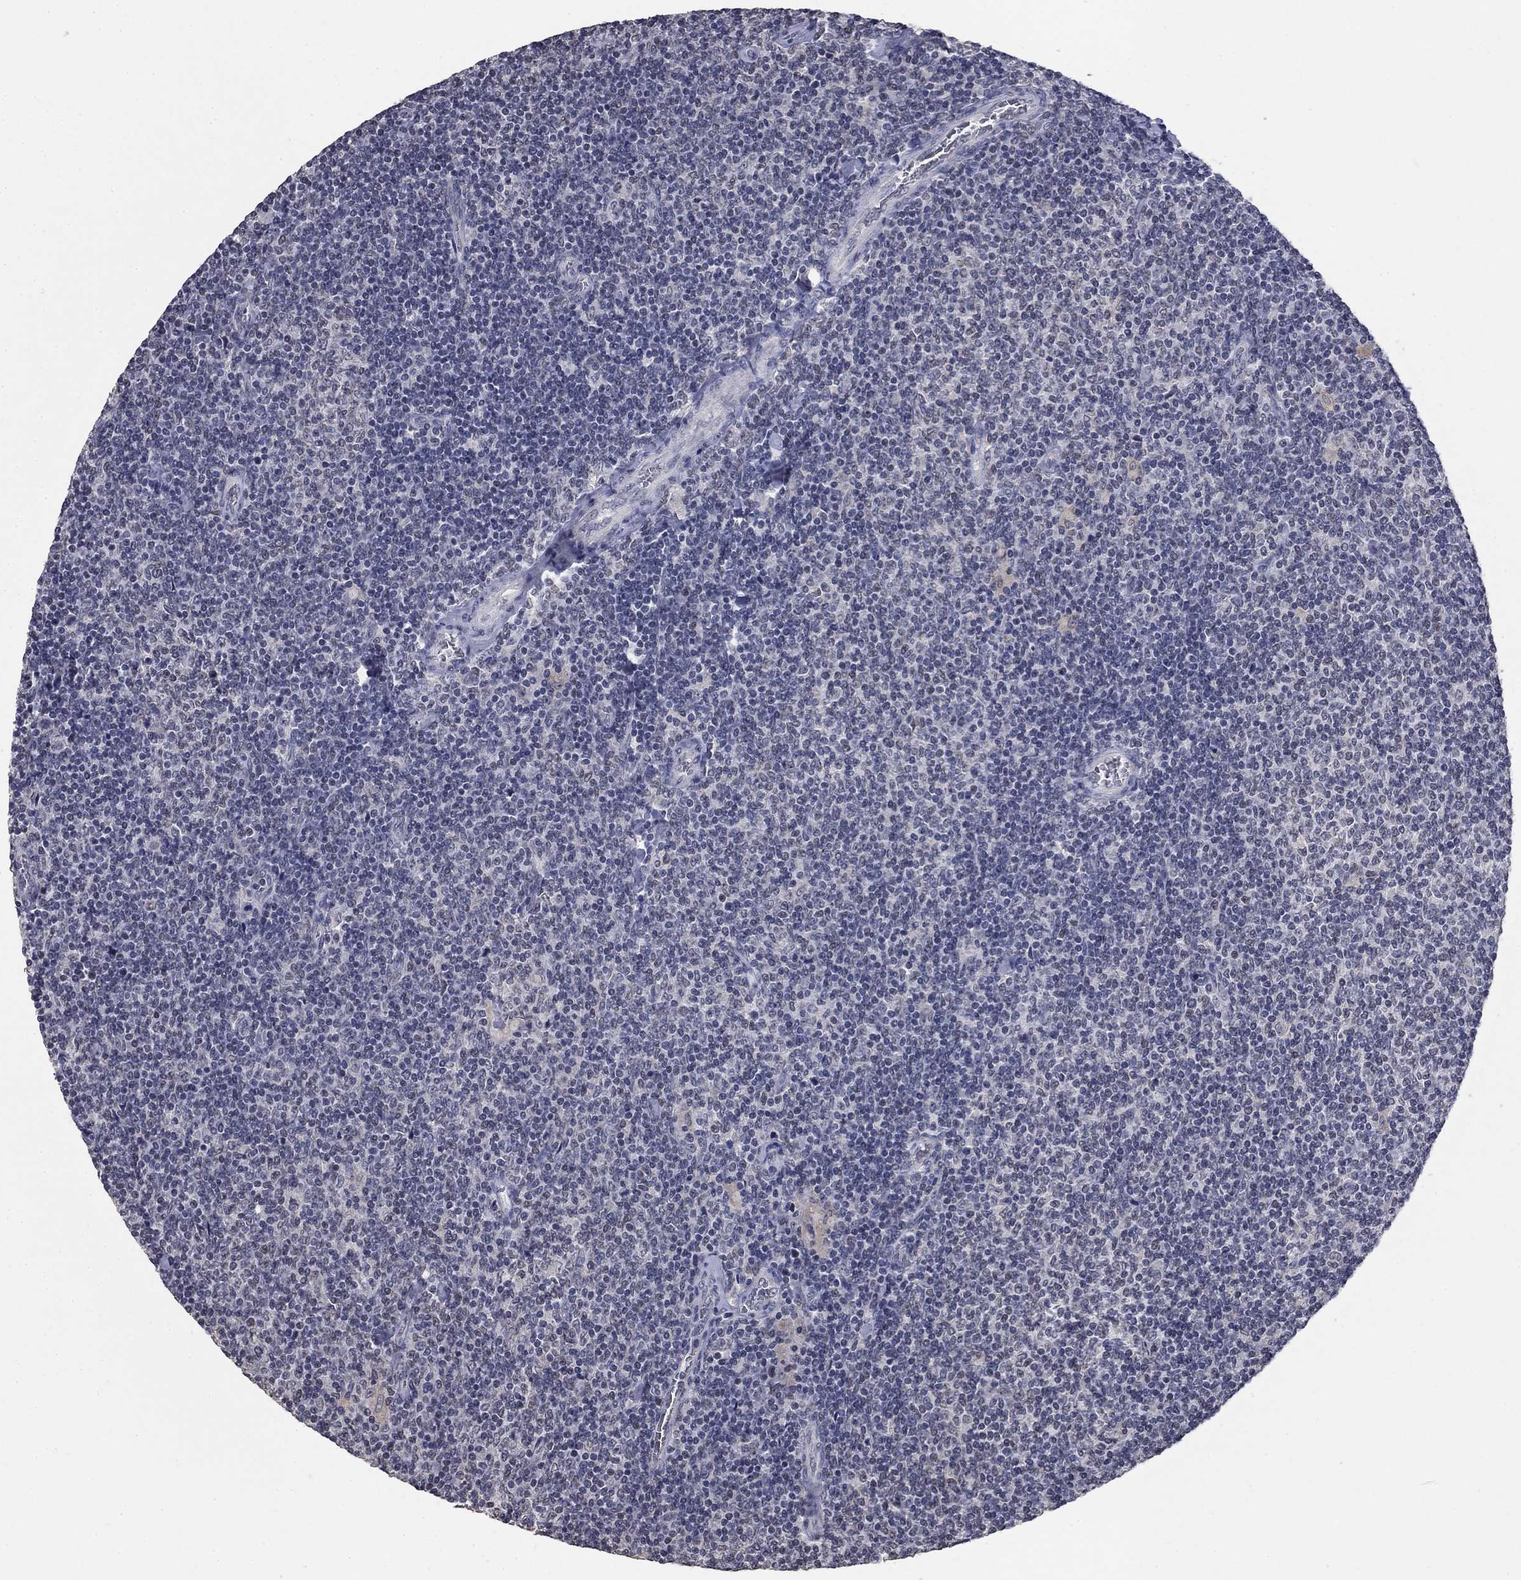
{"staining": {"intensity": "negative", "quantity": "none", "location": "none"}, "tissue": "lymphoma", "cell_type": "Tumor cells", "image_type": "cancer", "snomed": [{"axis": "morphology", "description": "Malignant lymphoma, non-Hodgkin's type, Low grade"}, {"axis": "topography", "description": "Lymph node"}], "caption": "A micrograph of human lymphoma is negative for staining in tumor cells. (DAB immunohistochemistry (IHC) with hematoxylin counter stain).", "gene": "SPATA33", "patient": {"sex": "male", "age": 52}}